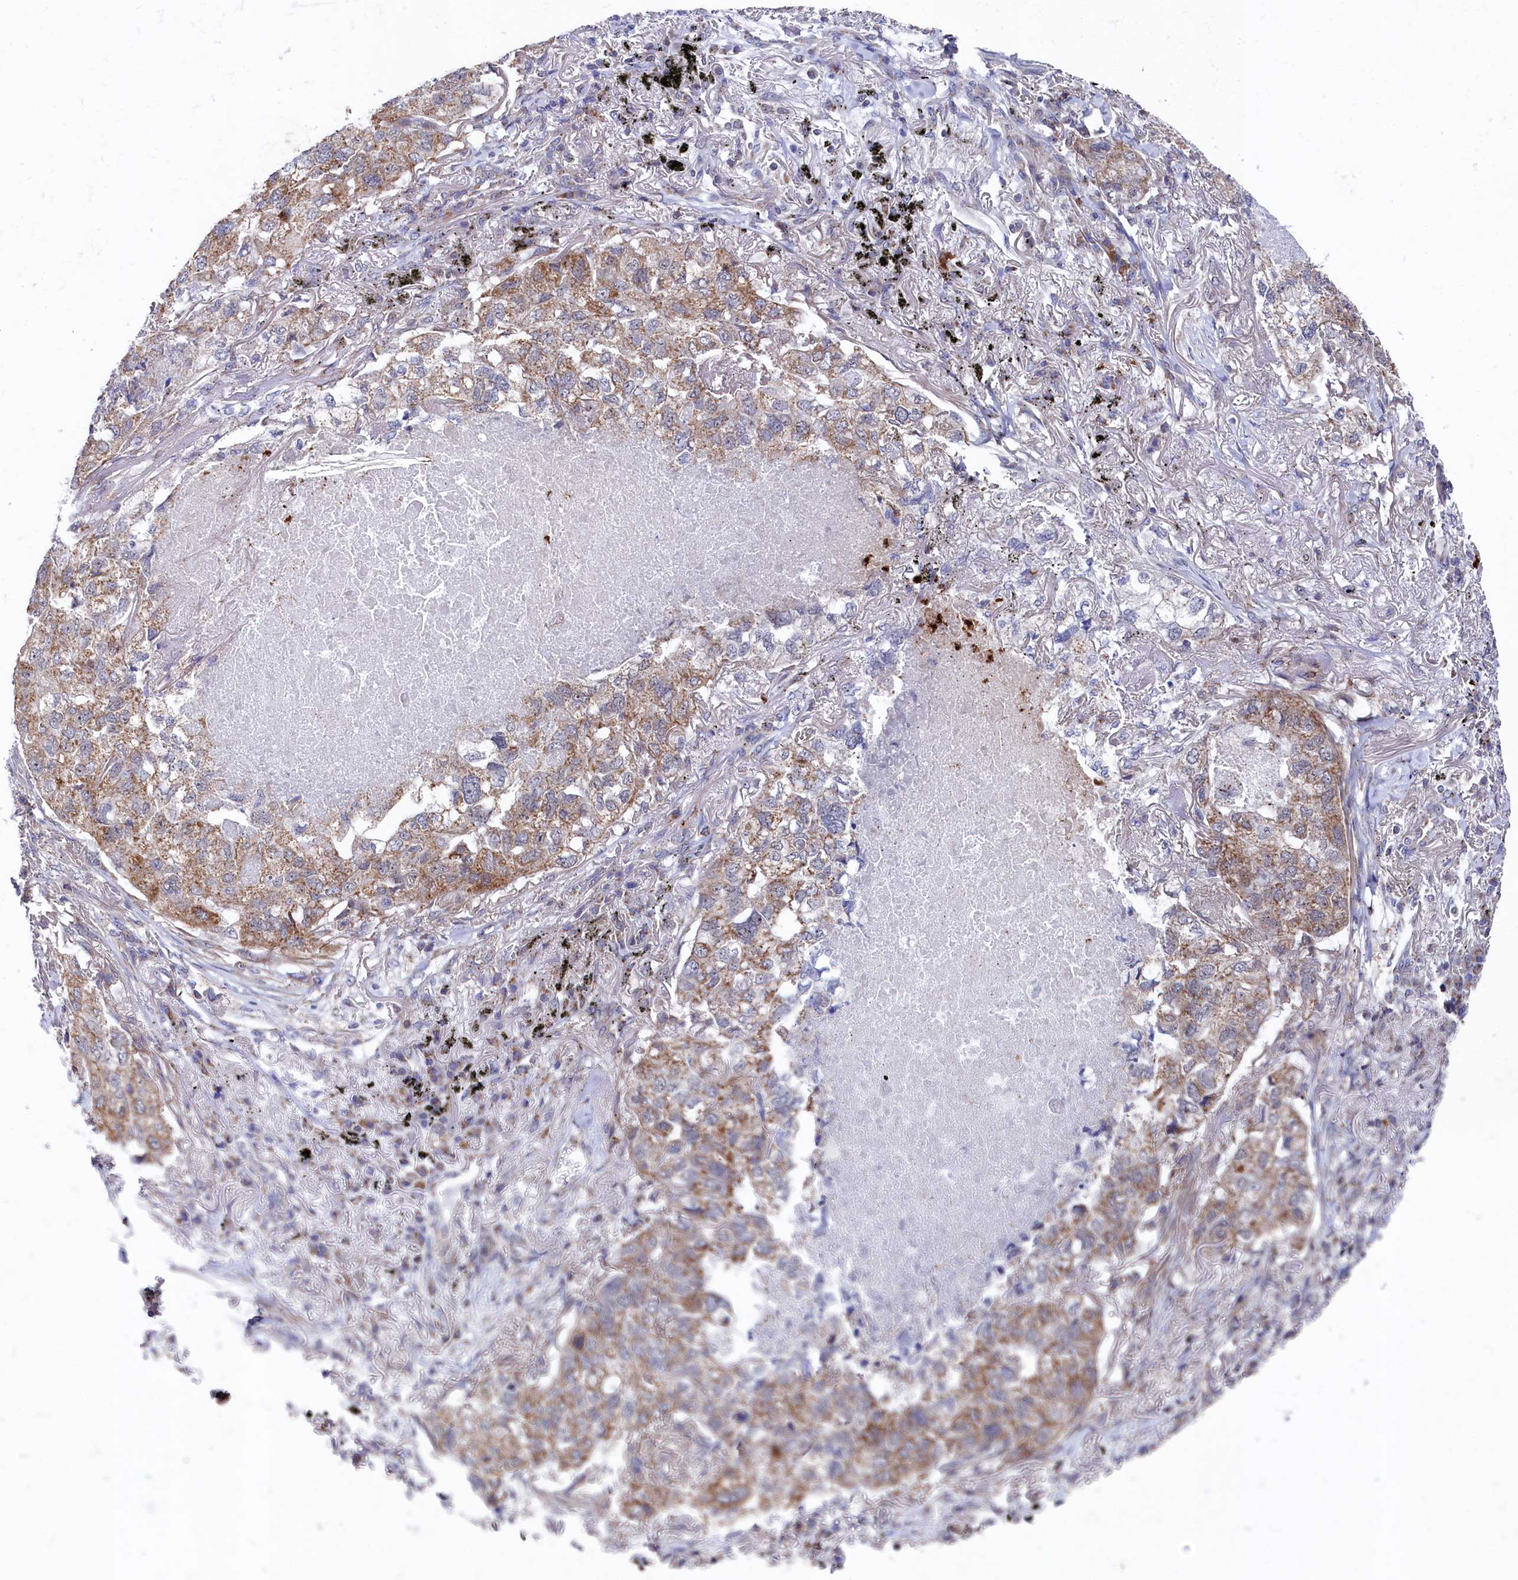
{"staining": {"intensity": "moderate", "quantity": ">75%", "location": "cytoplasmic/membranous"}, "tissue": "lung cancer", "cell_type": "Tumor cells", "image_type": "cancer", "snomed": [{"axis": "morphology", "description": "Adenocarcinoma, NOS"}, {"axis": "topography", "description": "Lung"}], "caption": "A high-resolution photomicrograph shows immunohistochemistry staining of lung cancer, which exhibits moderate cytoplasmic/membranous expression in approximately >75% of tumor cells. (DAB (3,3'-diaminobenzidine) IHC, brown staining for protein, blue staining for nuclei).", "gene": "CHCHD1", "patient": {"sex": "male", "age": 65}}